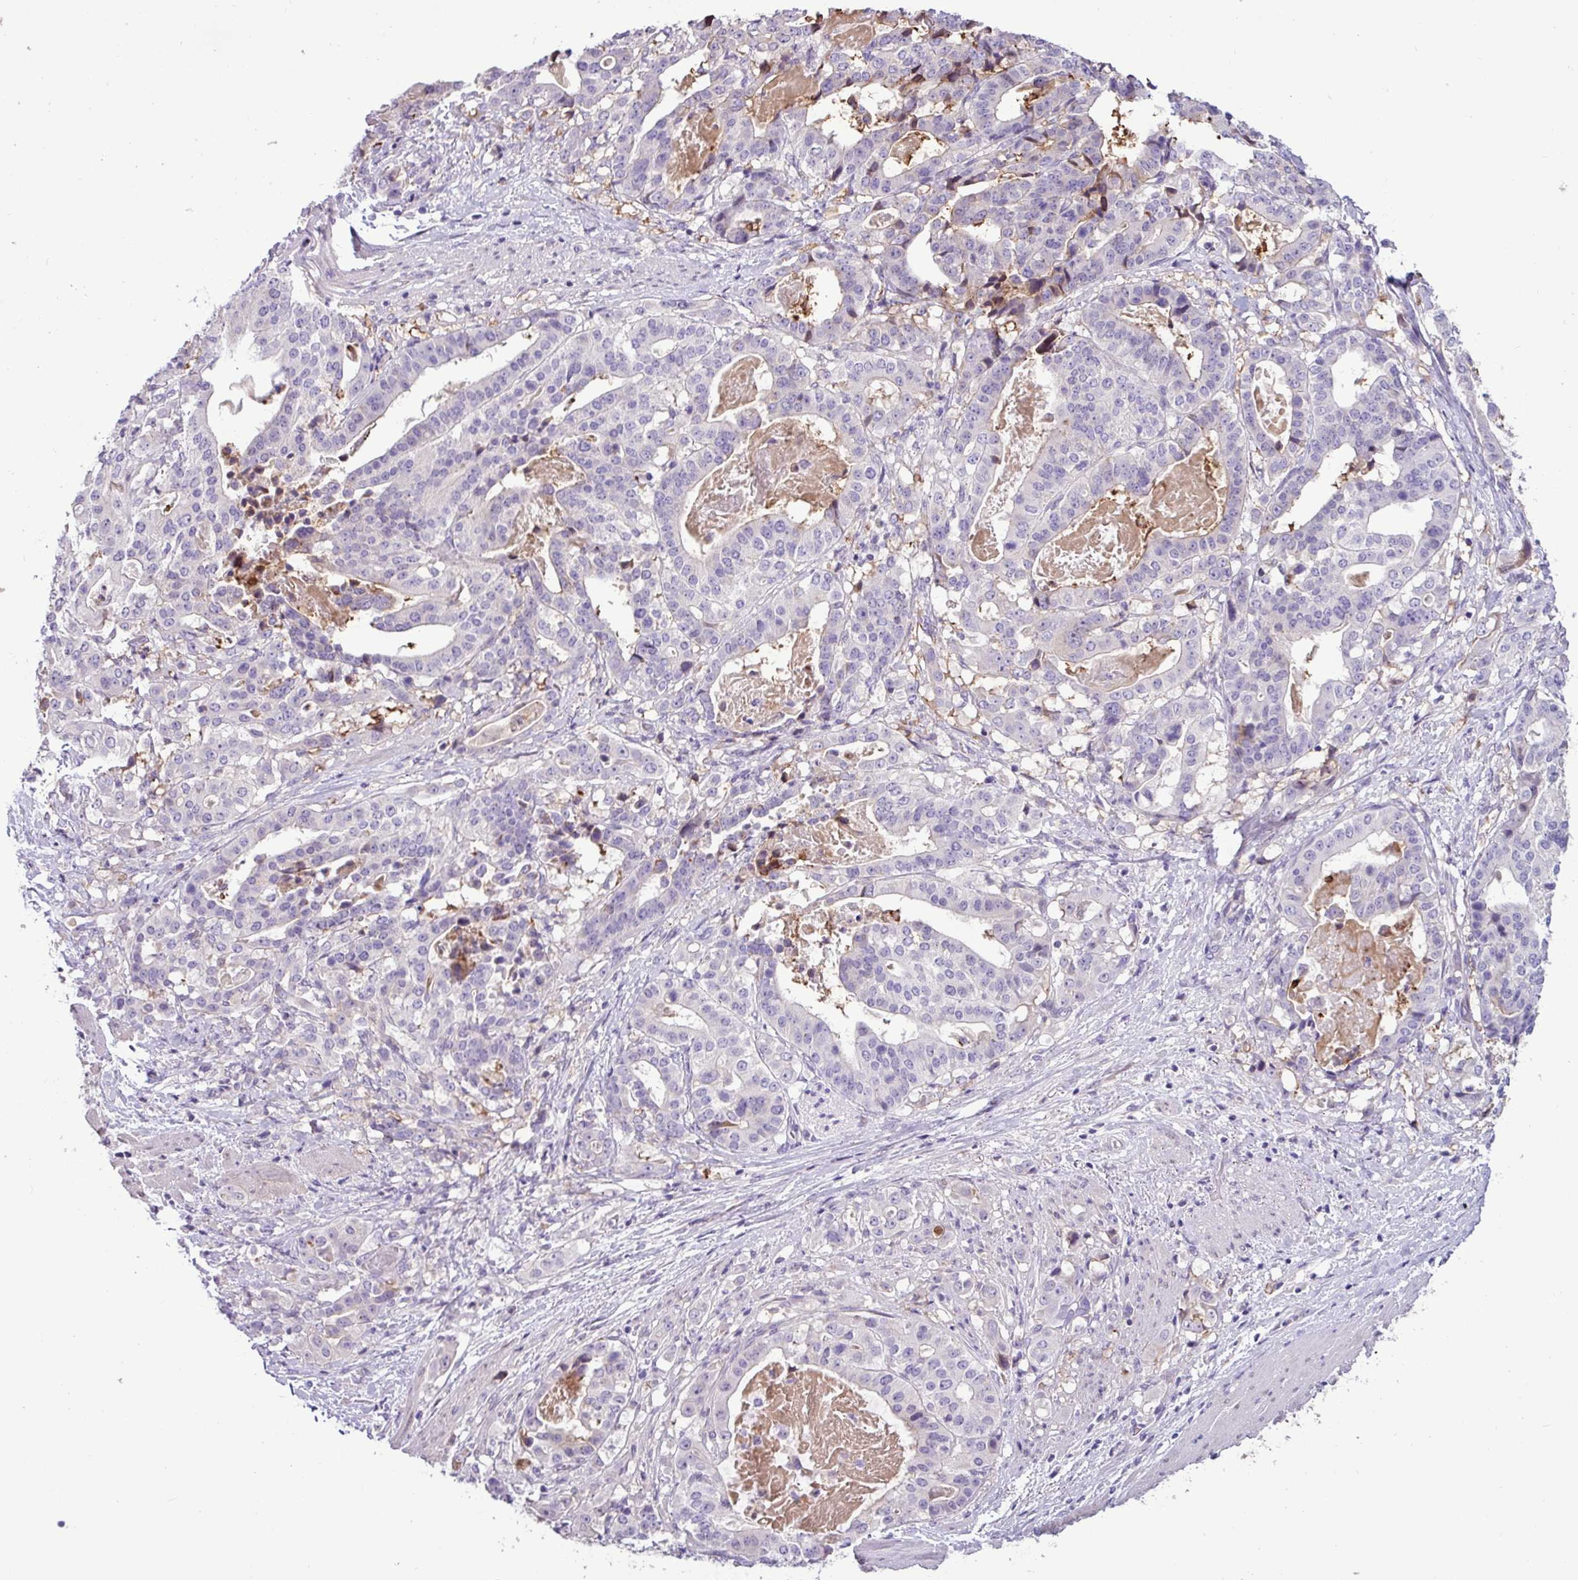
{"staining": {"intensity": "negative", "quantity": "none", "location": "none"}, "tissue": "stomach cancer", "cell_type": "Tumor cells", "image_type": "cancer", "snomed": [{"axis": "morphology", "description": "Adenocarcinoma, NOS"}, {"axis": "topography", "description": "Stomach"}], "caption": "DAB immunohistochemical staining of human adenocarcinoma (stomach) shows no significant expression in tumor cells.", "gene": "PNLDC1", "patient": {"sex": "male", "age": 48}}